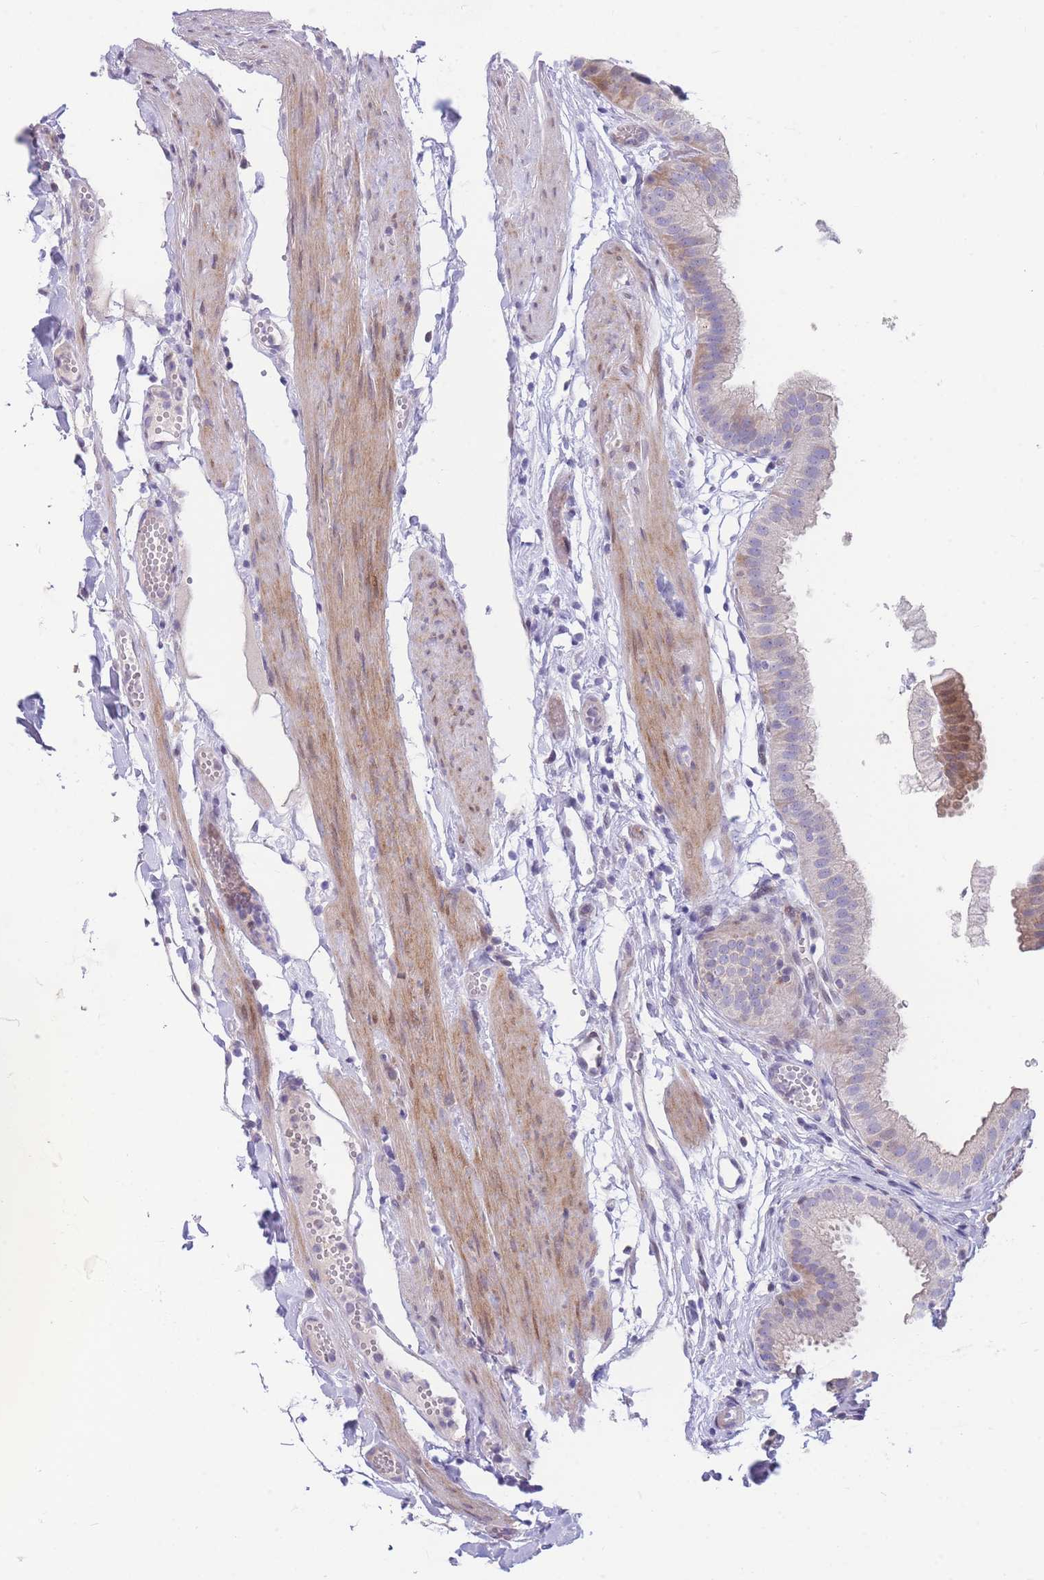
{"staining": {"intensity": "weak", "quantity": "25%-75%", "location": "cytoplasmic/membranous"}, "tissue": "gallbladder", "cell_type": "Glandular cells", "image_type": "normal", "snomed": [{"axis": "morphology", "description": "Normal tissue, NOS"}, {"axis": "topography", "description": "Gallbladder"}], "caption": "An image of gallbladder stained for a protein reveals weak cytoplasmic/membranous brown staining in glandular cells.", "gene": "SHCBP1", "patient": {"sex": "female", "age": 61}}